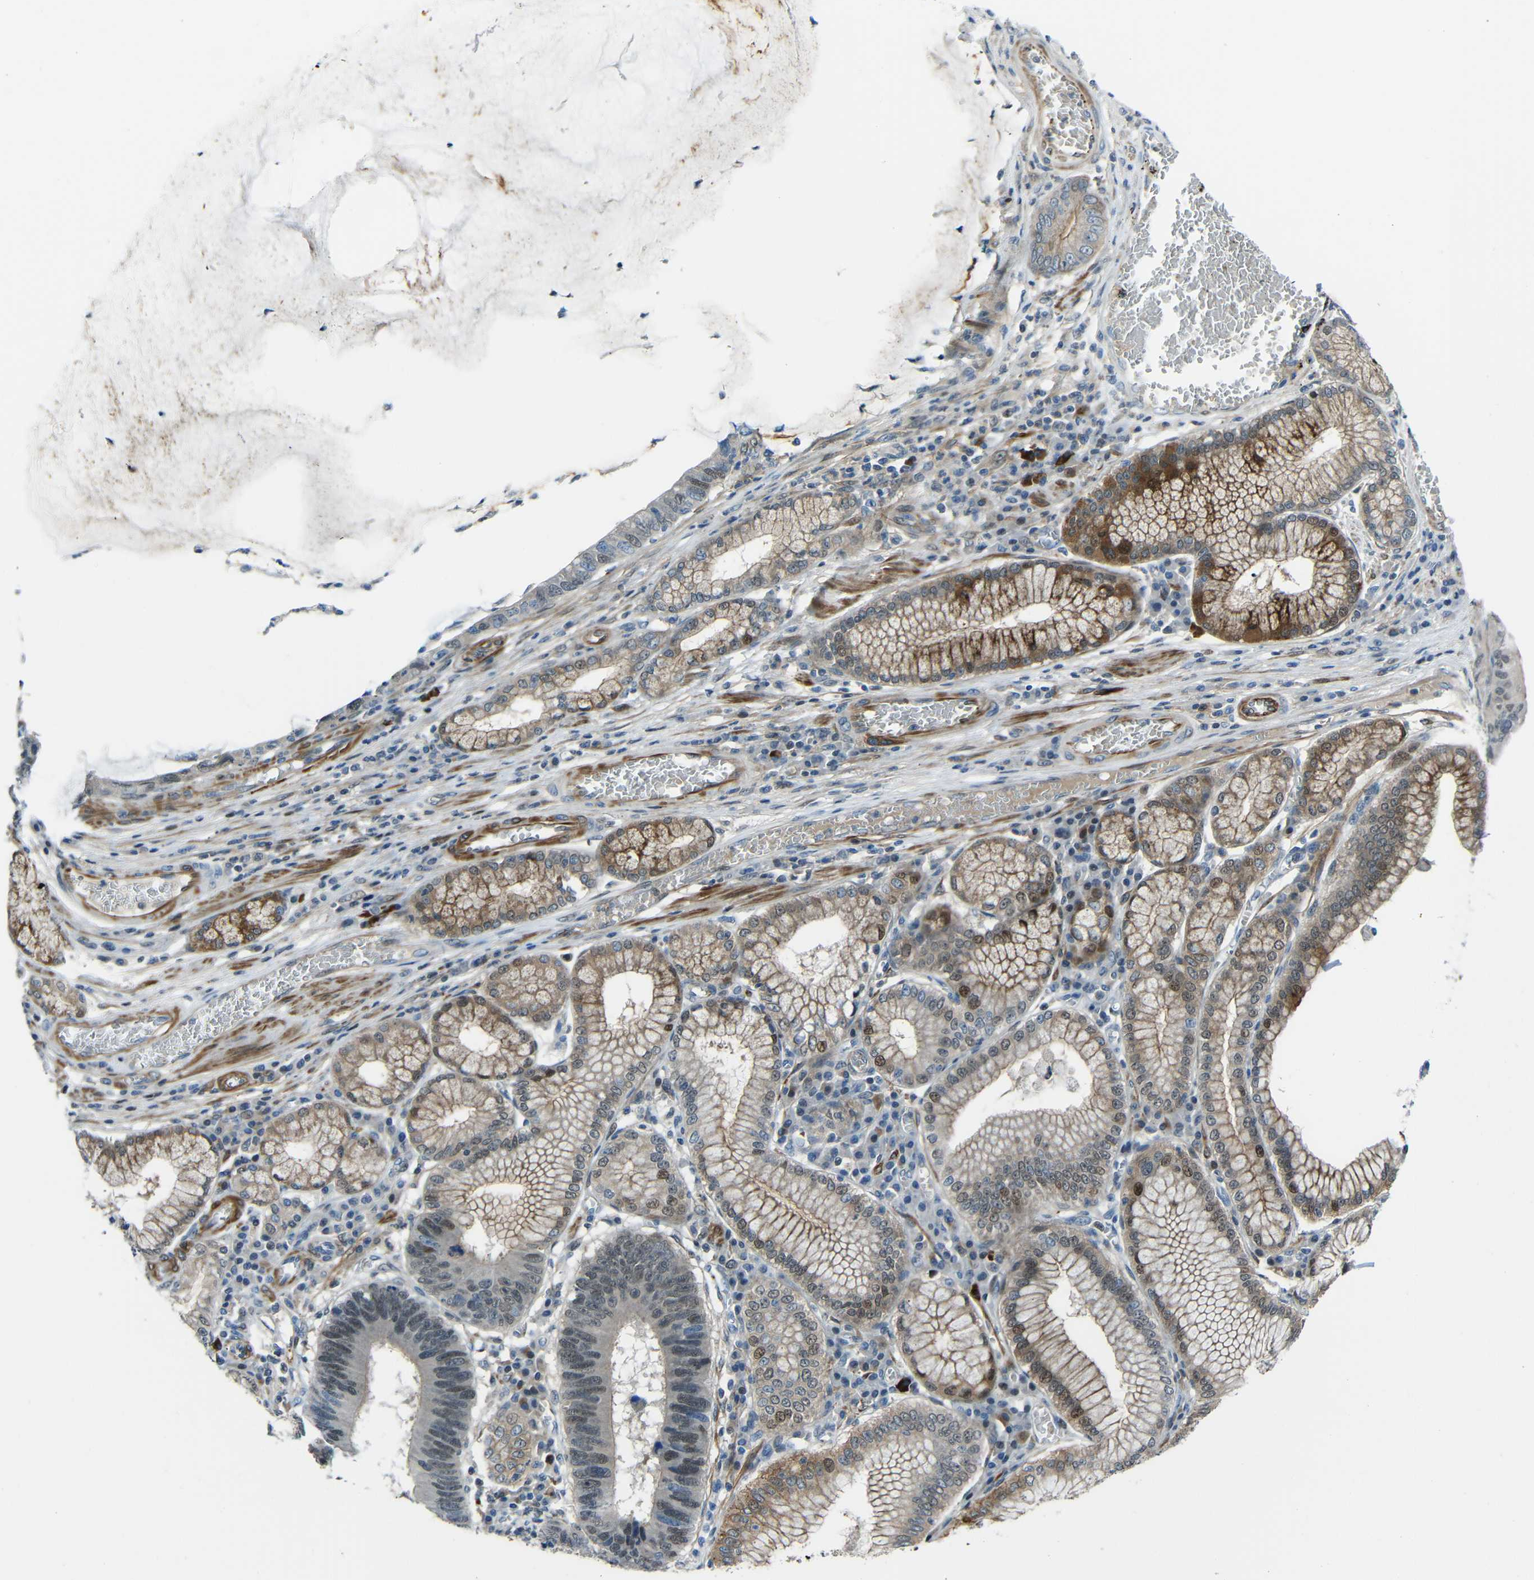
{"staining": {"intensity": "strong", "quantity": "<25%", "location": "cytoplasmic/membranous,nuclear"}, "tissue": "stomach cancer", "cell_type": "Tumor cells", "image_type": "cancer", "snomed": [{"axis": "morphology", "description": "Adenocarcinoma, NOS"}, {"axis": "topography", "description": "Stomach"}], "caption": "Strong cytoplasmic/membranous and nuclear protein expression is identified in about <25% of tumor cells in stomach cancer.", "gene": "DCLK1", "patient": {"sex": "male", "age": 59}}